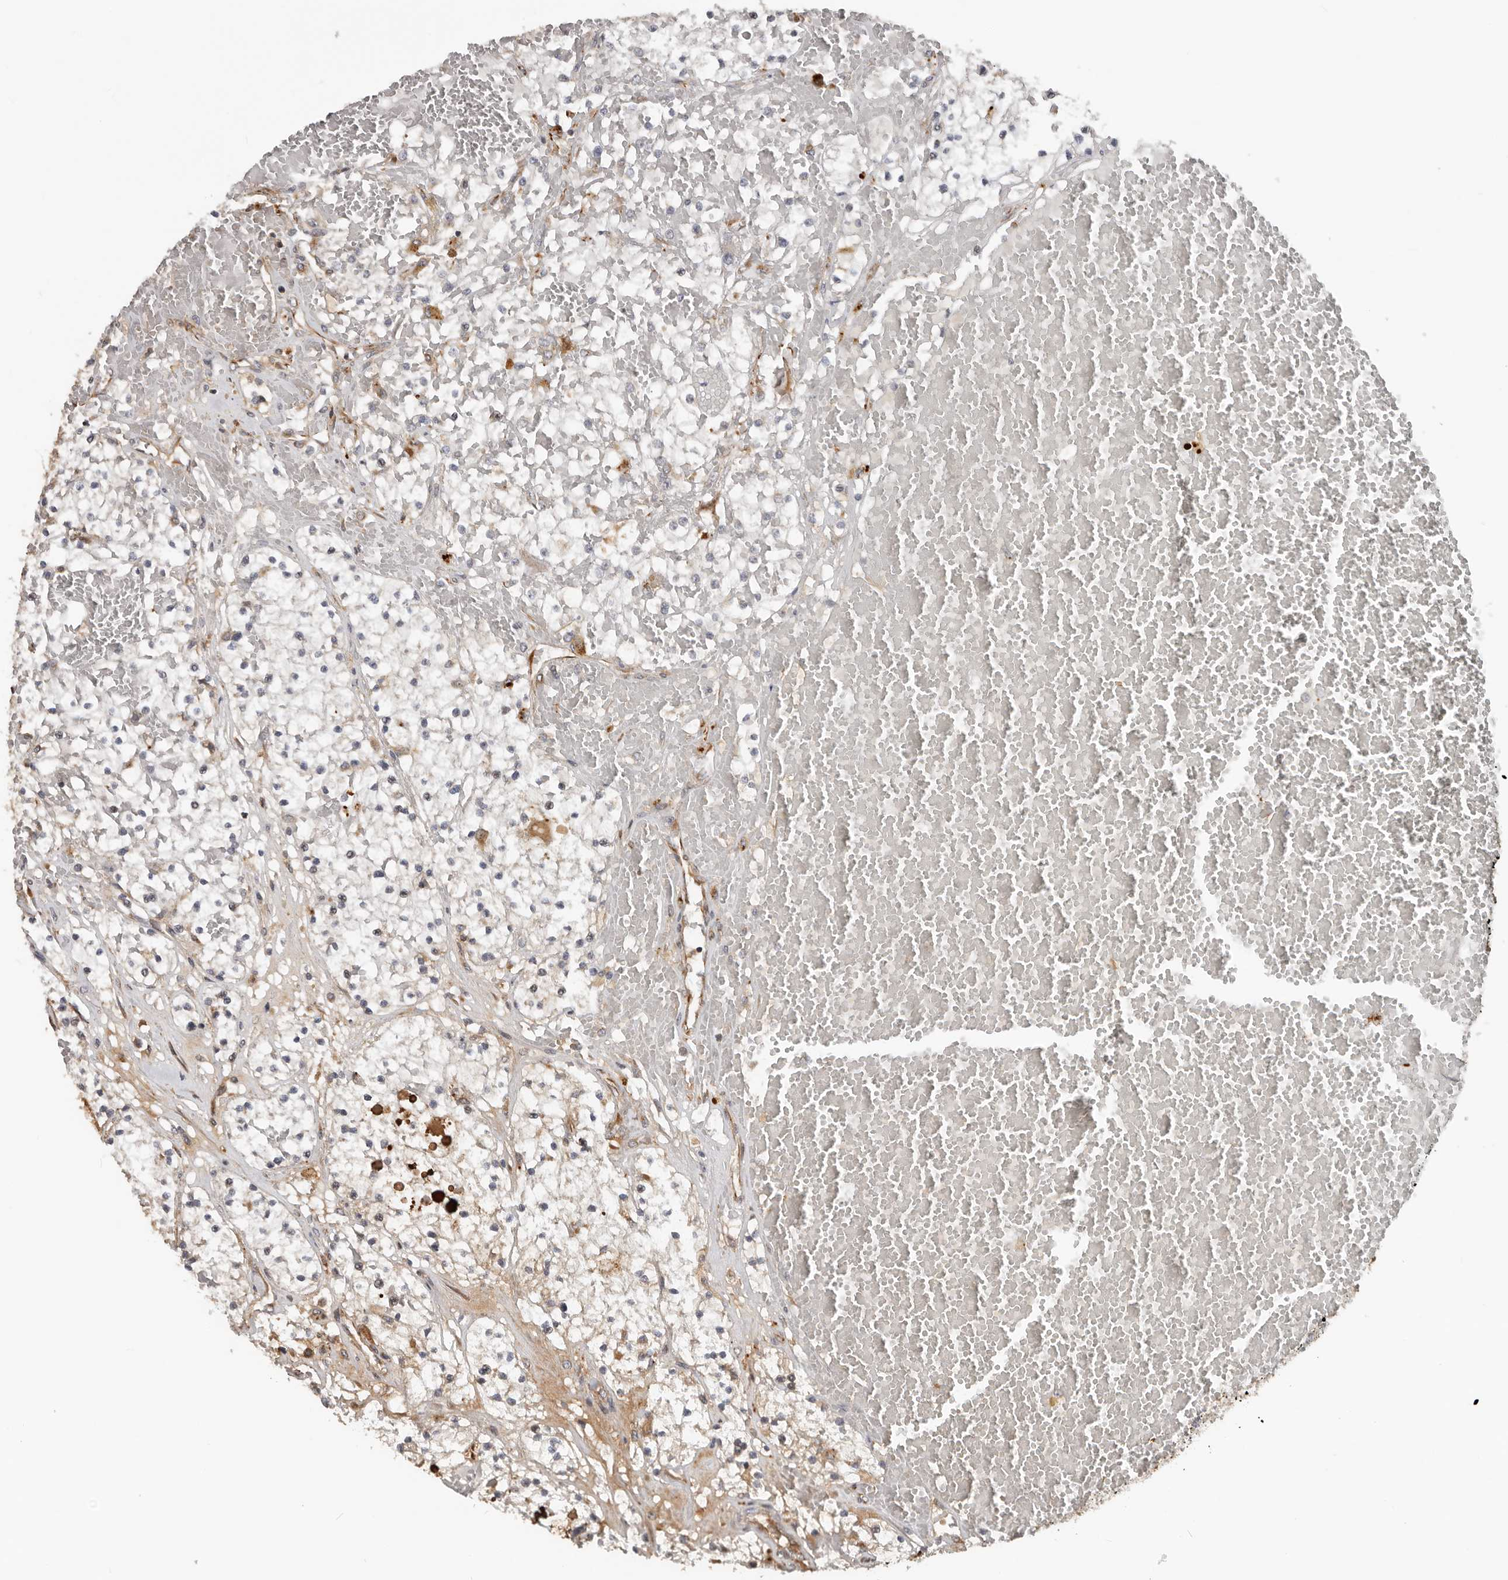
{"staining": {"intensity": "weak", "quantity": "25%-75%", "location": "cytoplasmic/membranous"}, "tissue": "renal cancer", "cell_type": "Tumor cells", "image_type": "cancer", "snomed": [{"axis": "morphology", "description": "Normal tissue, NOS"}, {"axis": "morphology", "description": "Adenocarcinoma, NOS"}, {"axis": "topography", "description": "Kidney"}], "caption": "Weak cytoplasmic/membranous expression for a protein is identified in about 25%-75% of tumor cells of renal cancer using immunohistochemistry.", "gene": "RNF157", "patient": {"sex": "male", "age": 68}}